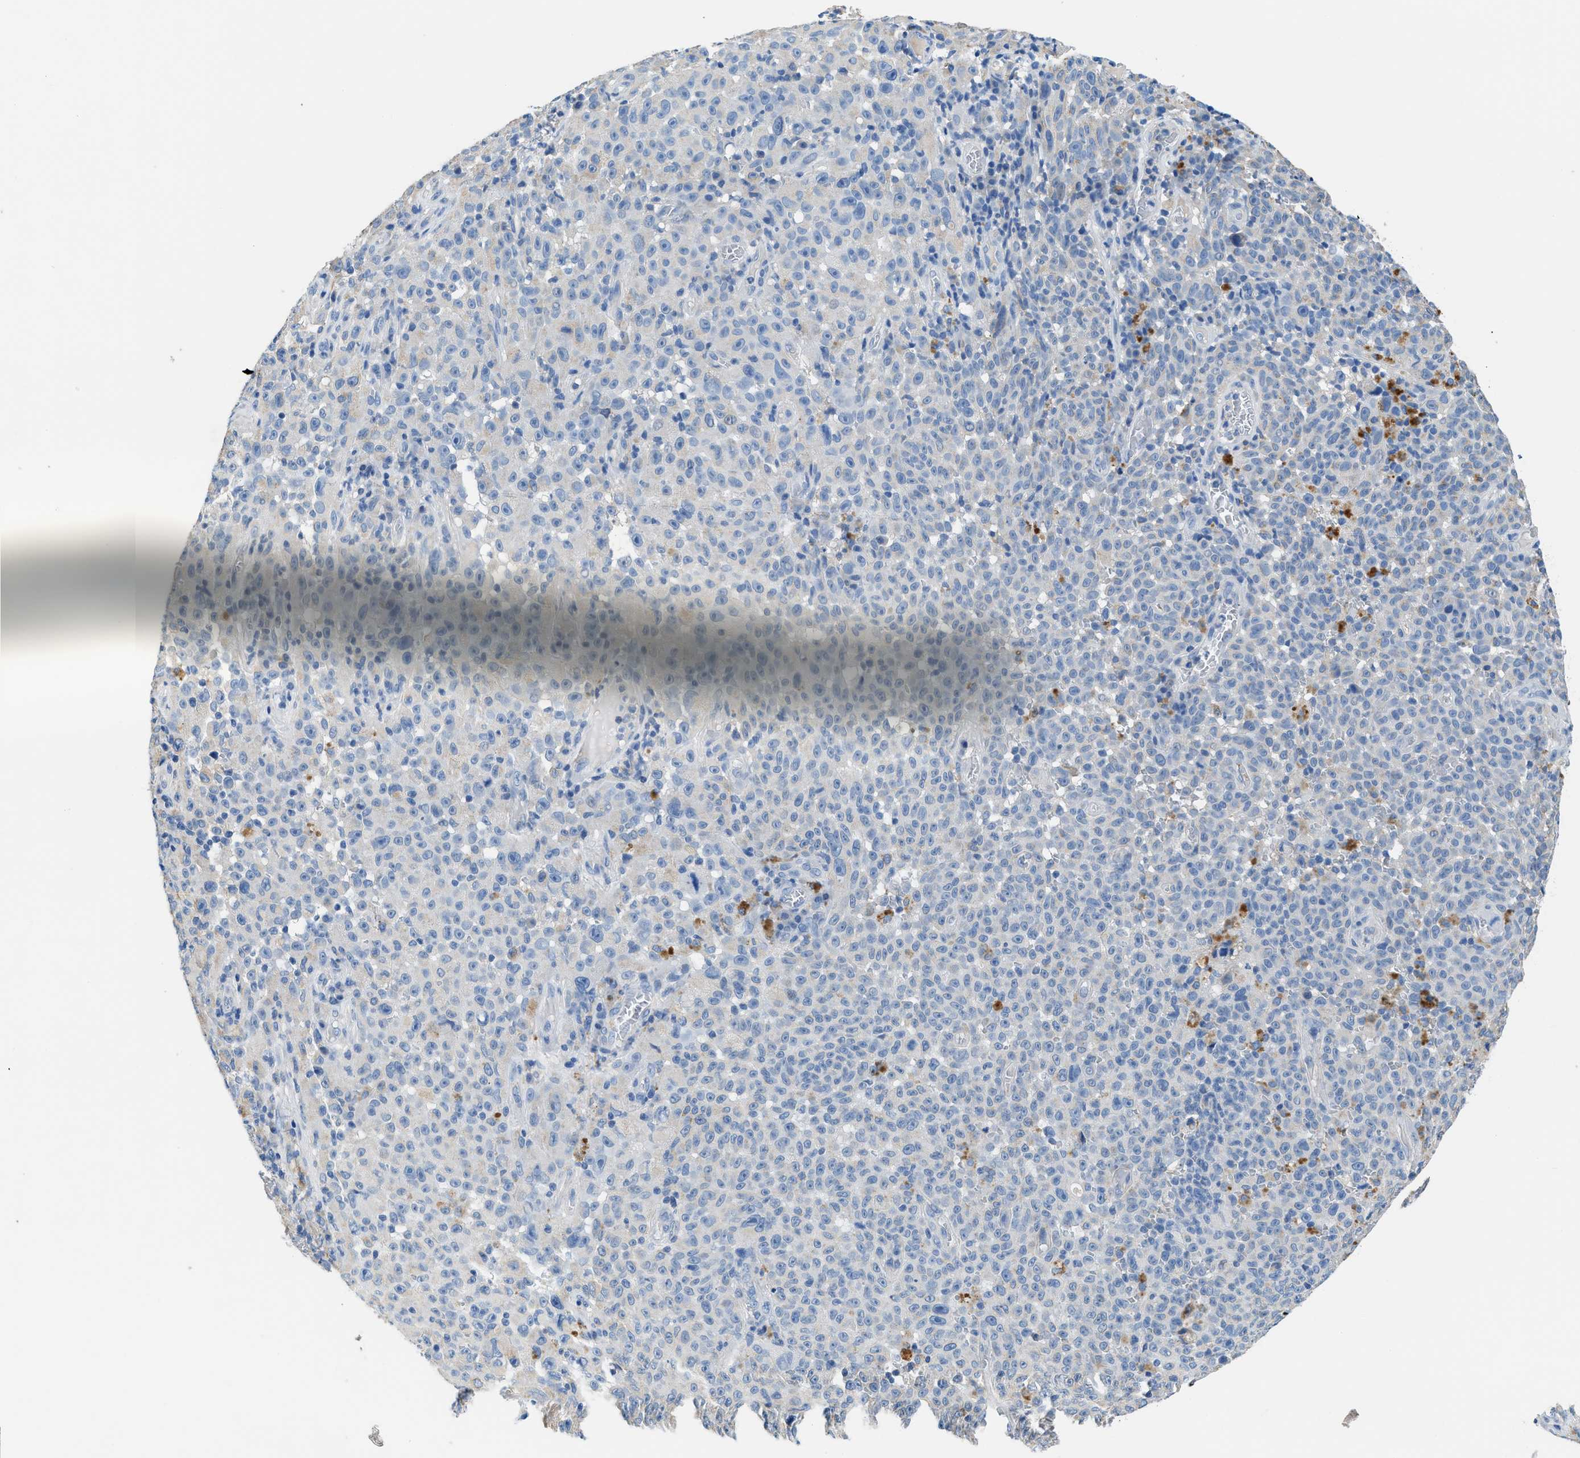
{"staining": {"intensity": "negative", "quantity": "none", "location": "none"}, "tissue": "melanoma", "cell_type": "Tumor cells", "image_type": "cancer", "snomed": [{"axis": "morphology", "description": "Malignant melanoma, NOS"}, {"axis": "topography", "description": "Skin"}], "caption": "Tumor cells are negative for protein expression in human malignant melanoma. (Stains: DAB (3,3'-diaminobenzidine) immunohistochemistry with hematoxylin counter stain, Microscopy: brightfield microscopy at high magnification).", "gene": "SLC10A6", "patient": {"sex": "female", "age": 82}}